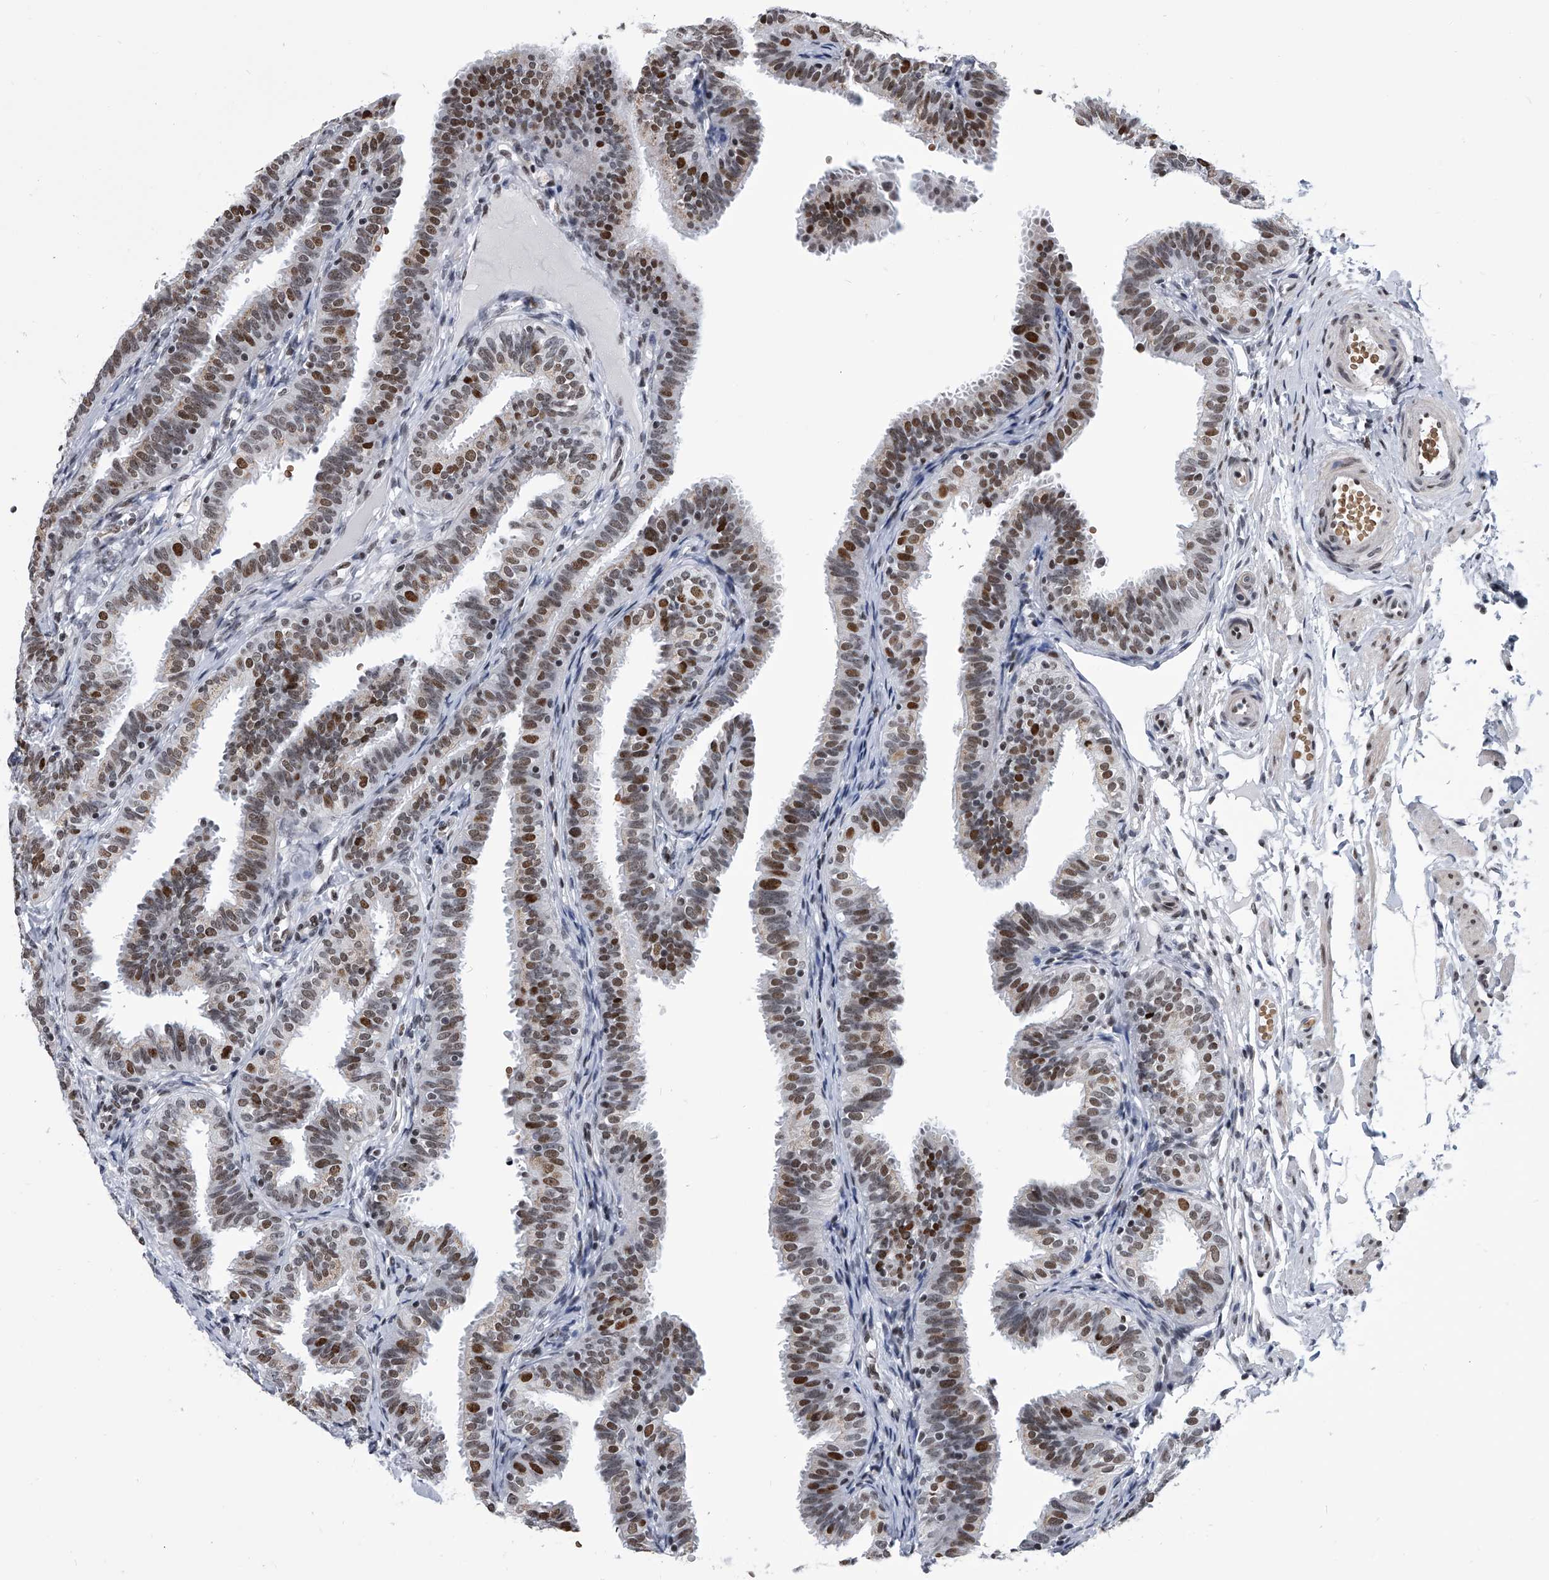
{"staining": {"intensity": "strong", "quantity": "25%-75%", "location": "nuclear"}, "tissue": "fallopian tube", "cell_type": "Glandular cells", "image_type": "normal", "snomed": [{"axis": "morphology", "description": "Normal tissue, NOS"}, {"axis": "topography", "description": "Fallopian tube"}], "caption": "Immunohistochemical staining of normal fallopian tube demonstrates strong nuclear protein expression in approximately 25%-75% of glandular cells. (DAB IHC, brown staining for protein, blue staining for nuclei).", "gene": "SIM2", "patient": {"sex": "female", "age": 35}}